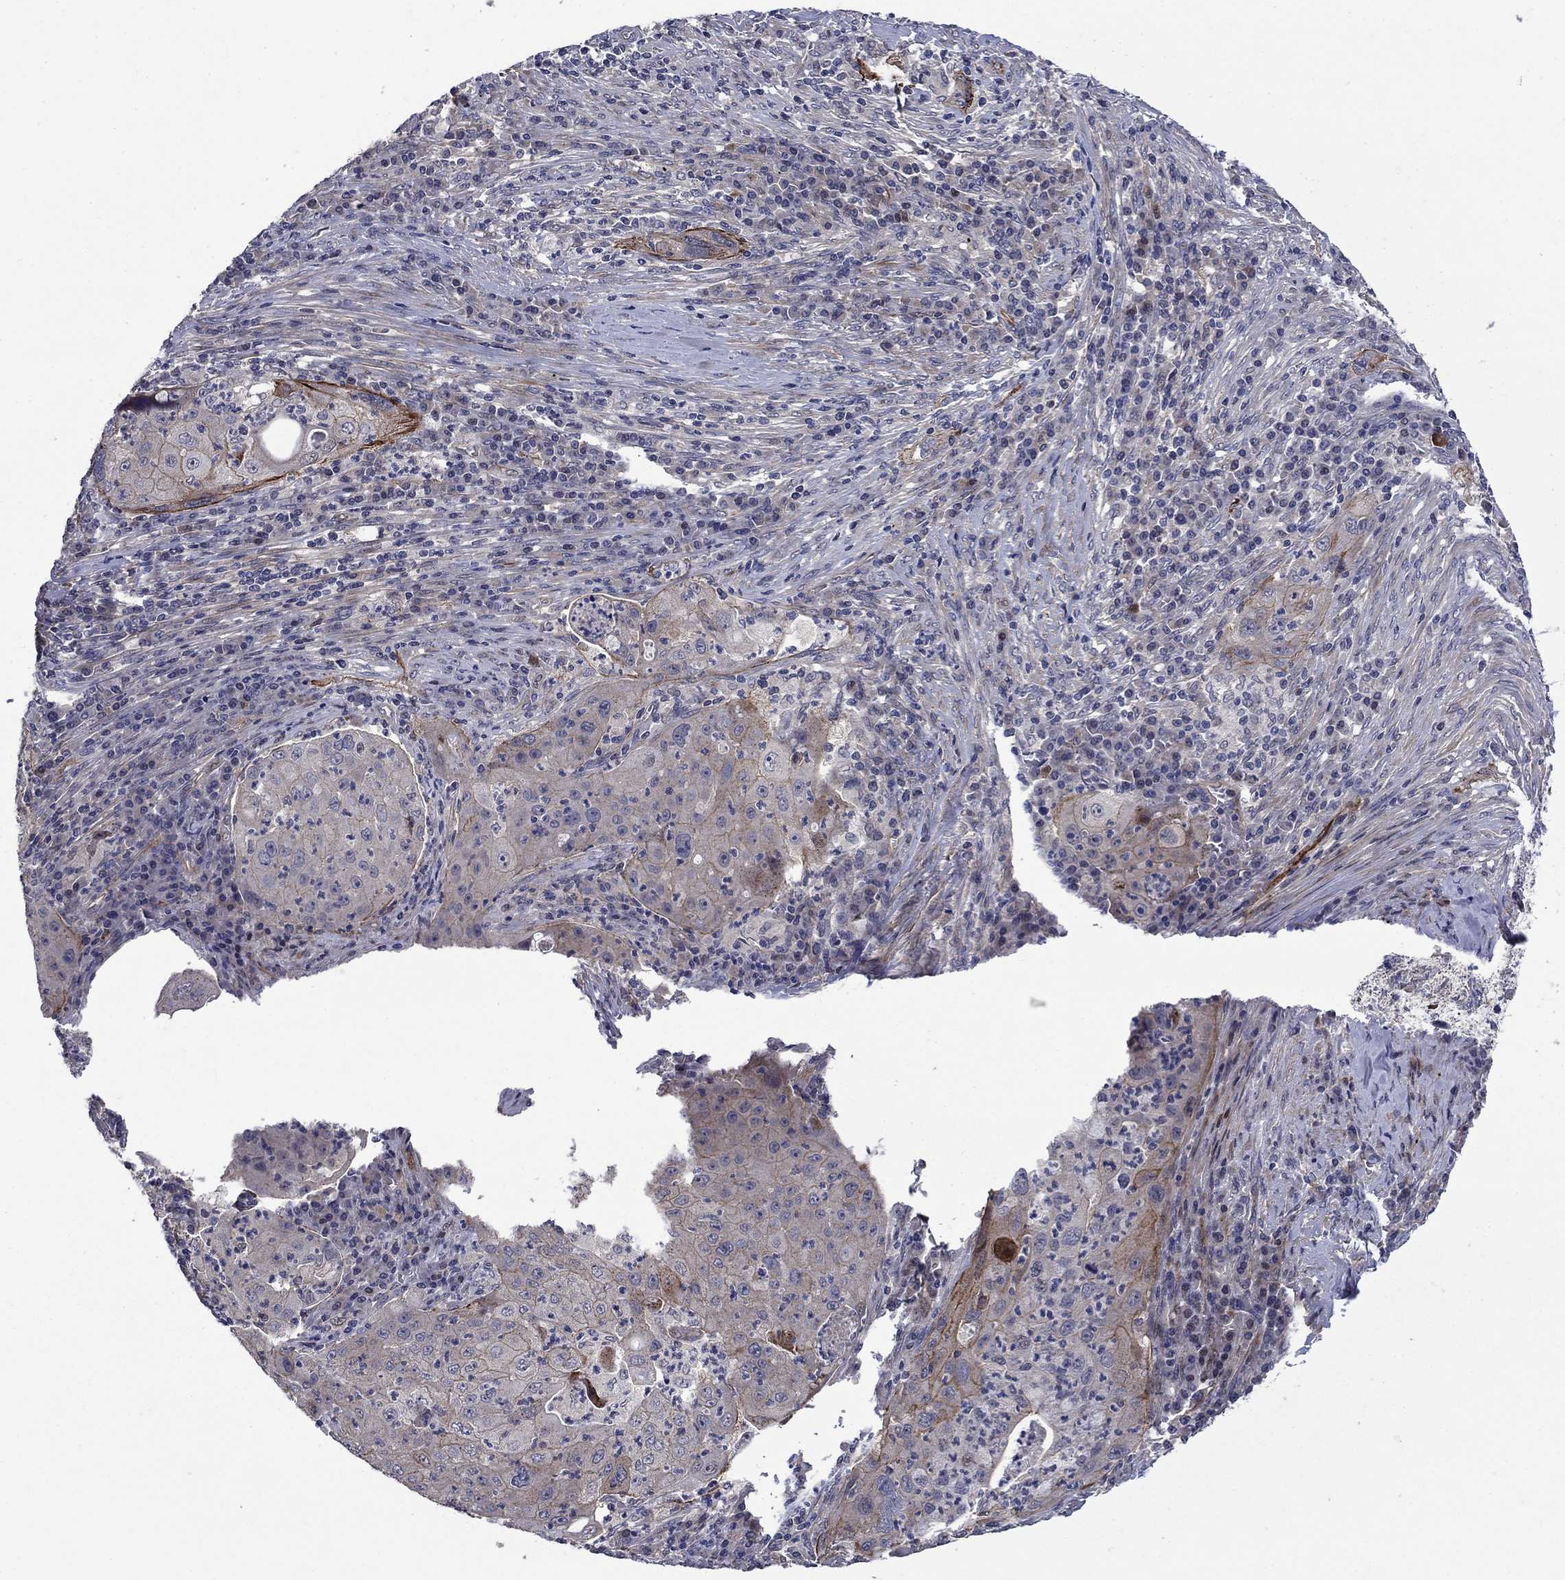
{"staining": {"intensity": "strong", "quantity": "<25%", "location": "cytoplasmic/membranous"}, "tissue": "lung cancer", "cell_type": "Tumor cells", "image_type": "cancer", "snomed": [{"axis": "morphology", "description": "Squamous cell carcinoma, NOS"}, {"axis": "topography", "description": "Lung"}], "caption": "A brown stain labels strong cytoplasmic/membranous staining of a protein in human lung squamous cell carcinoma tumor cells. Using DAB (brown) and hematoxylin (blue) stains, captured at high magnification using brightfield microscopy.", "gene": "SLC7A1", "patient": {"sex": "female", "age": 59}}